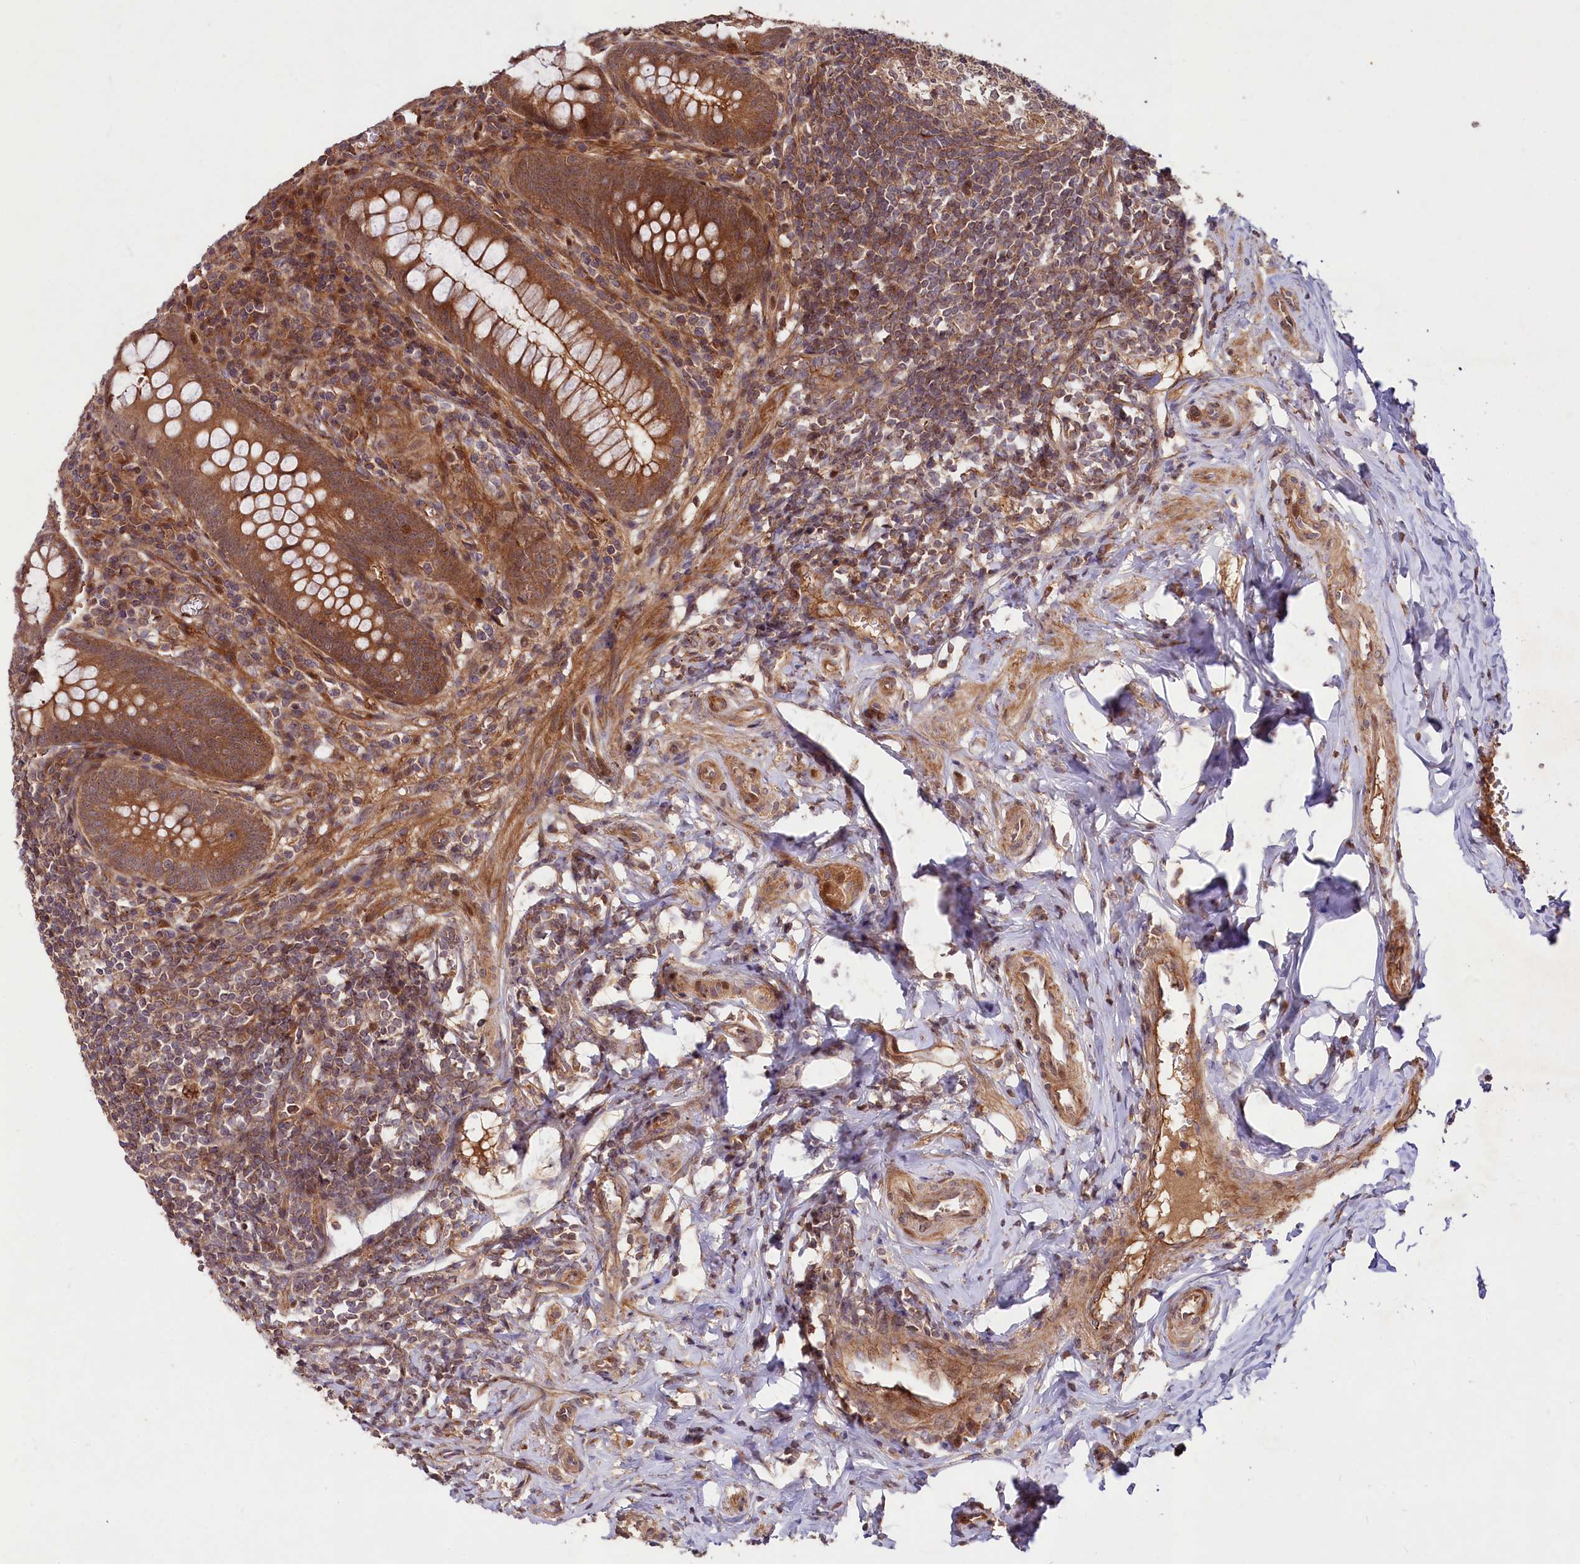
{"staining": {"intensity": "strong", "quantity": ">75%", "location": "cytoplasmic/membranous"}, "tissue": "appendix", "cell_type": "Glandular cells", "image_type": "normal", "snomed": [{"axis": "morphology", "description": "Normal tissue, NOS"}, {"axis": "topography", "description": "Appendix"}], "caption": "Immunohistochemistry histopathology image of normal appendix: appendix stained using IHC demonstrates high levels of strong protein expression localized specifically in the cytoplasmic/membranous of glandular cells, appearing as a cytoplasmic/membranous brown color.", "gene": "NEDD1", "patient": {"sex": "female", "age": 33}}